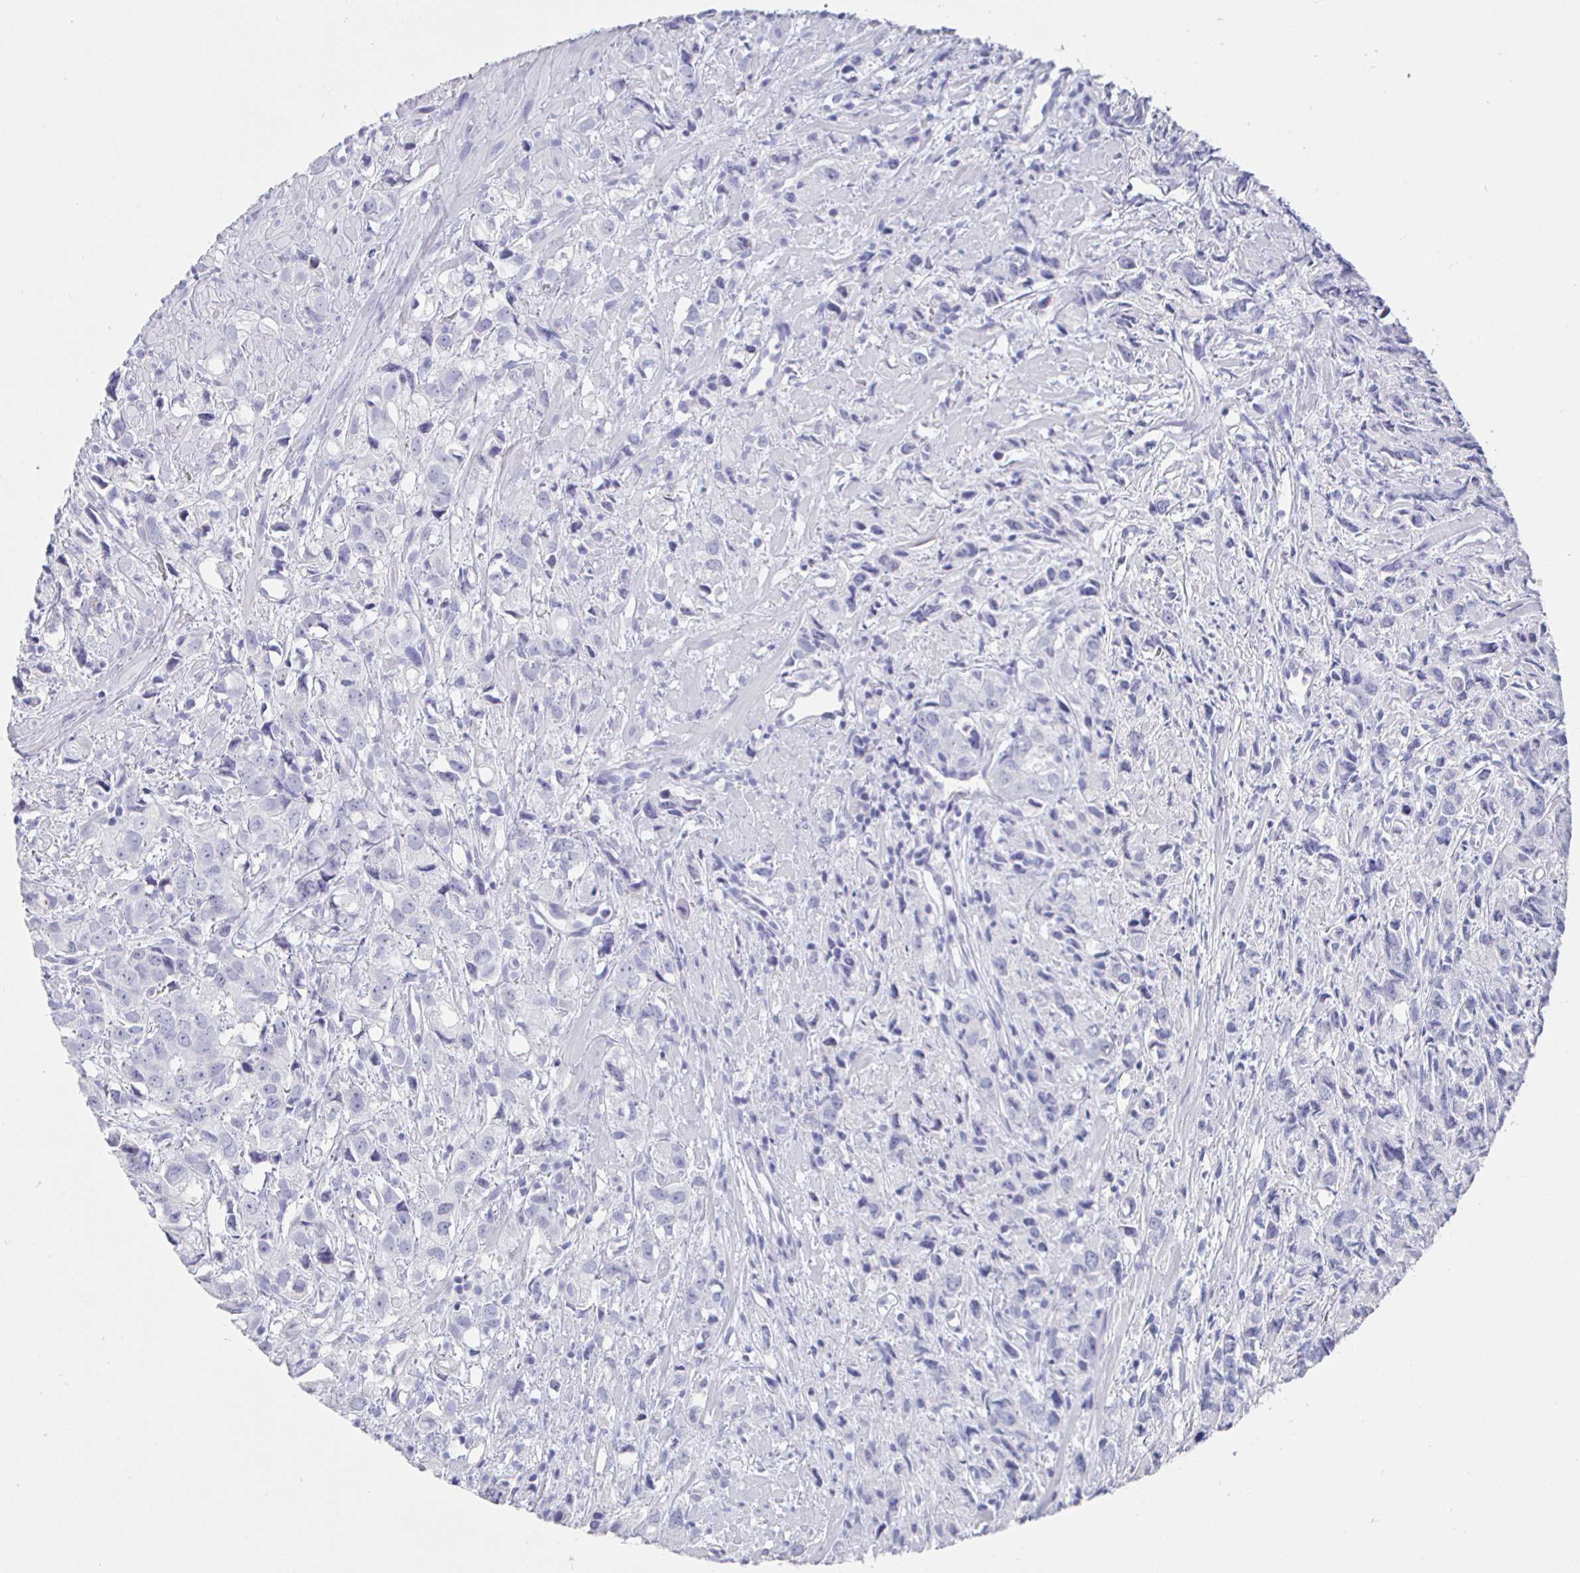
{"staining": {"intensity": "negative", "quantity": "none", "location": "none"}, "tissue": "prostate cancer", "cell_type": "Tumor cells", "image_type": "cancer", "snomed": [{"axis": "morphology", "description": "Adenocarcinoma, High grade"}, {"axis": "topography", "description": "Prostate"}], "caption": "An immunohistochemistry photomicrograph of prostate cancer (adenocarcinoma (high-grade)) is shown. There is no staining in tumor cells of prostate cancer (adenocarcinoma (high-grade)).", "gene": "CLCA1", "patient": {"sex": "male", "age": 58}}